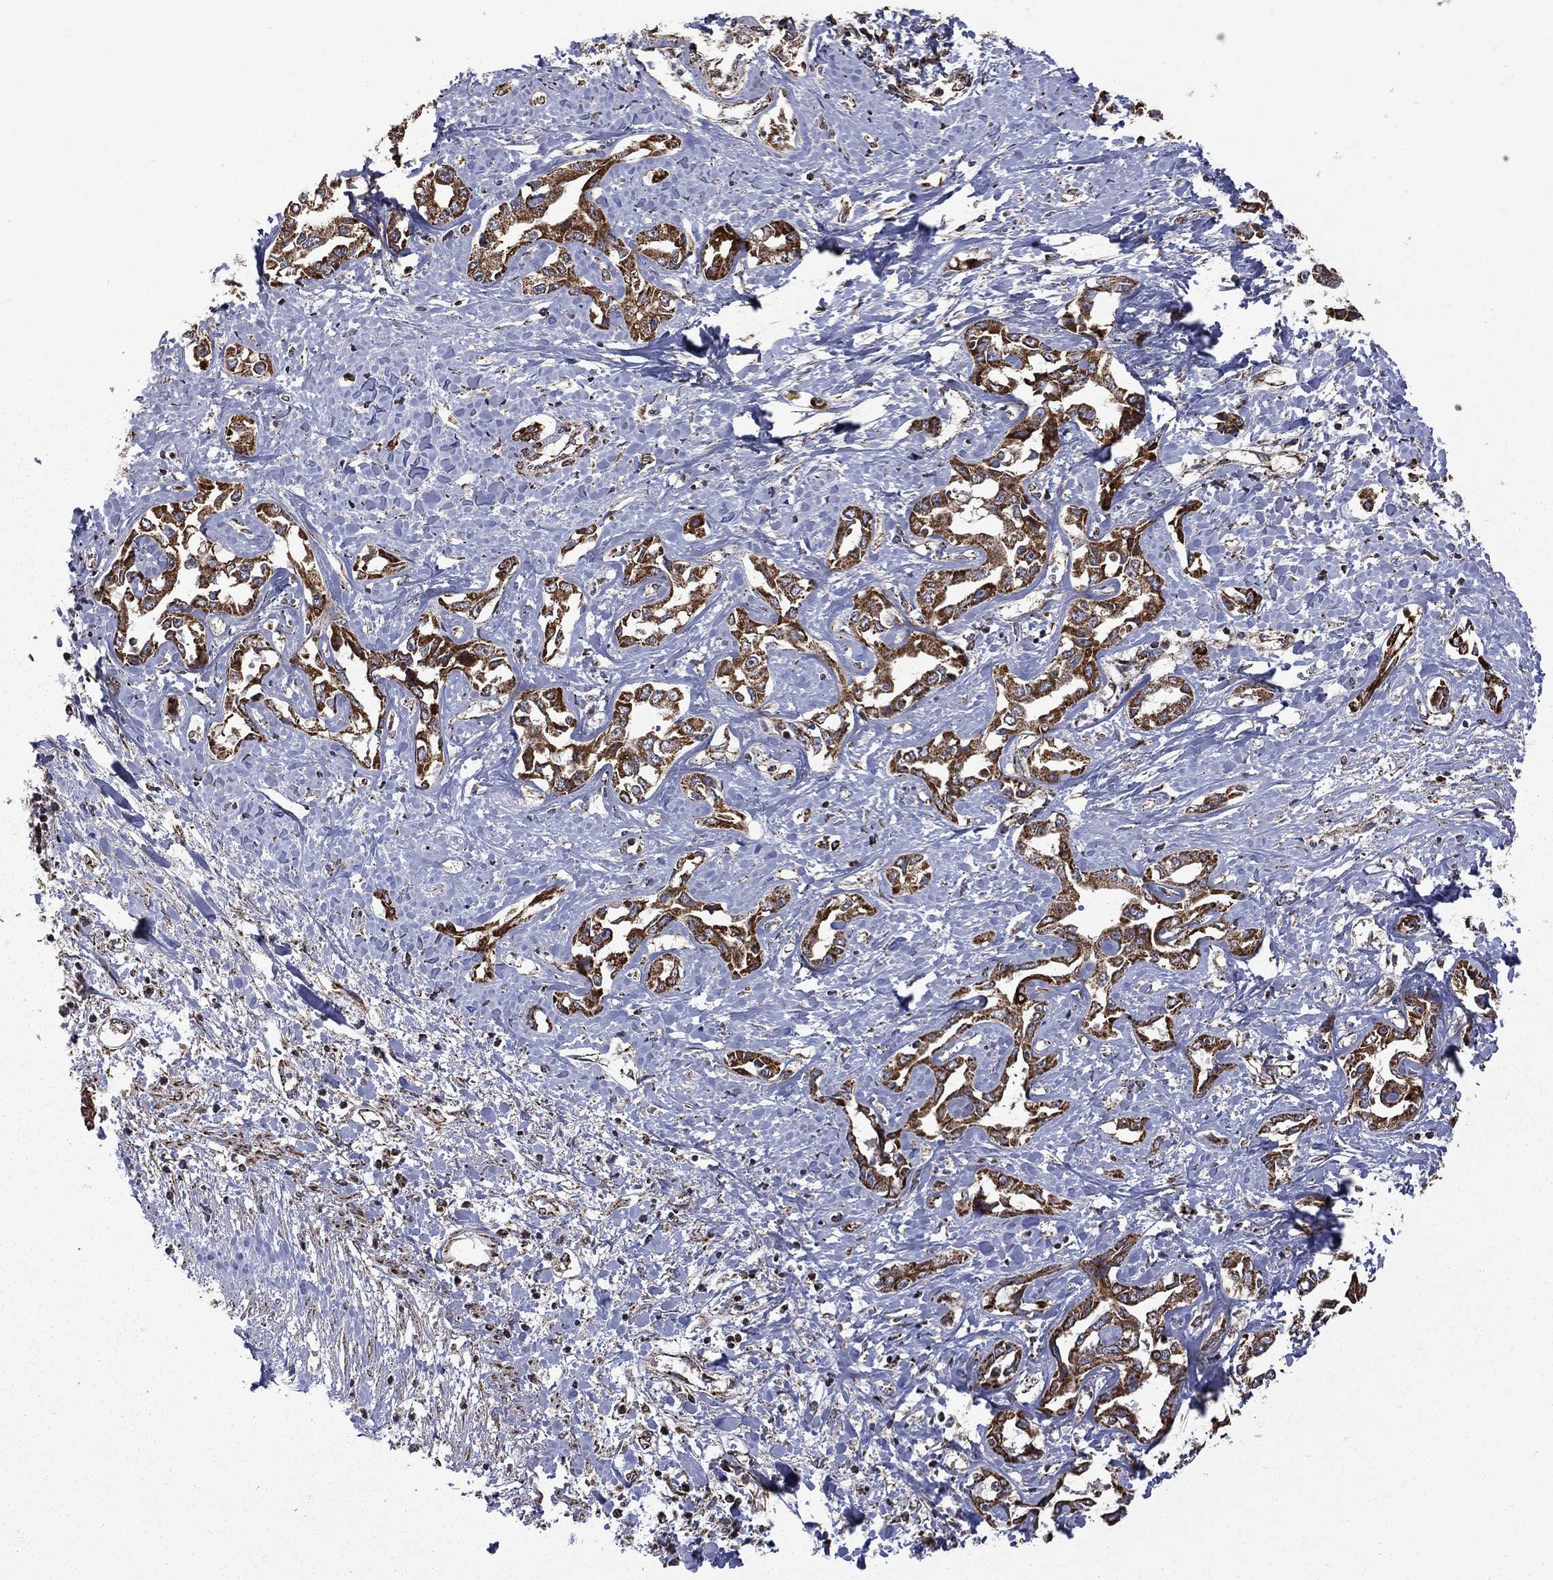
{"staining": {"intensity": "strong", "quantity": ">75%", "location": "cytoplasmic/membranous"}, "tissue": "liver cancer", "cell_type": "Tumor cells", "image_type": "cancer", "snomed": [{"axis": "morphology", "description": "Cholangiocarcinoma"}, {"axis": "topography", "description": "Liver"}], "caption": "This photomicrograph reveals immunohistochemistry (IHC) staining of human liver cholangiocarcinoma, with high strong cytoplasmic/membranous positivity in about >75% of tumor cells.", "gene": "GIMAP6", "patient": {"sex": "male", "age": 59}}